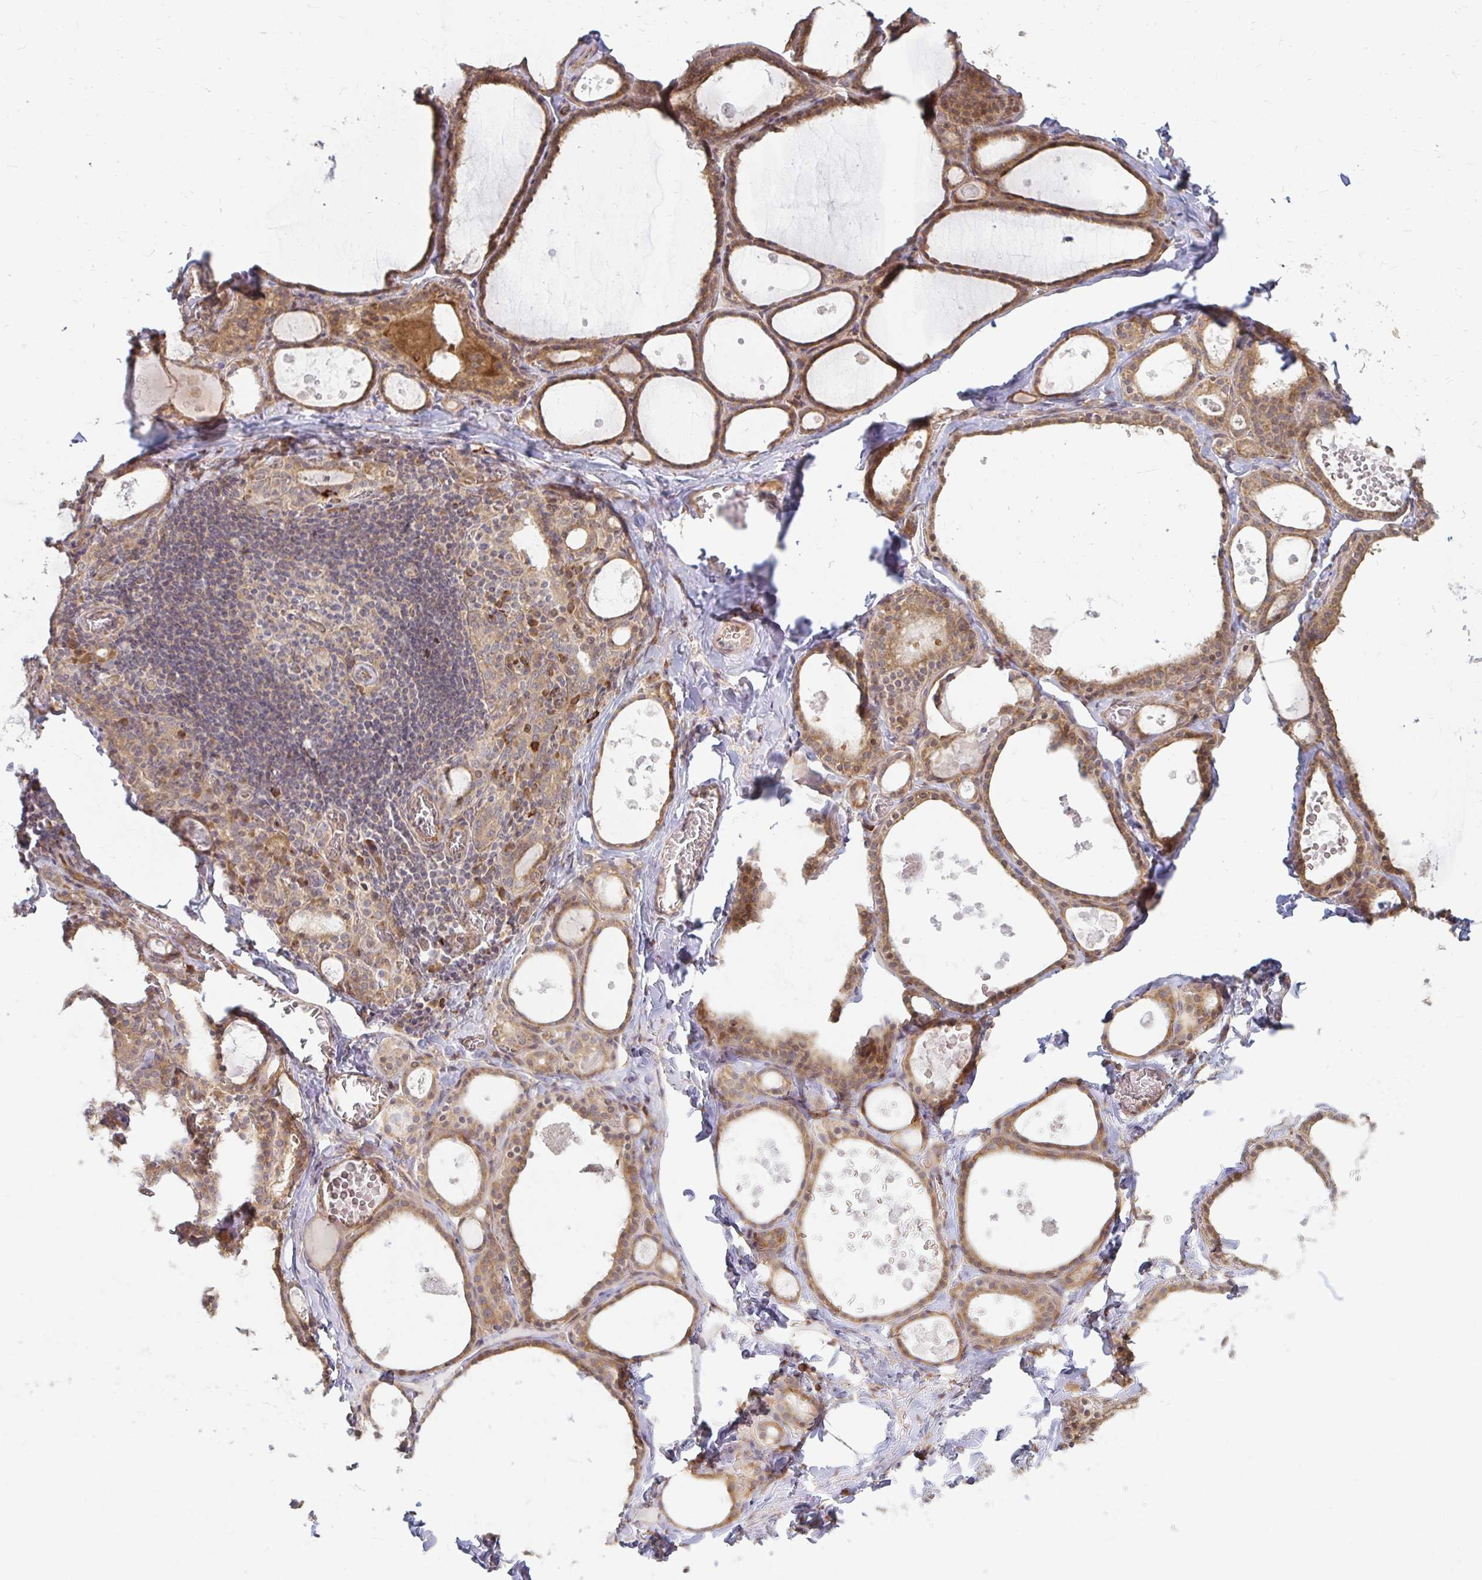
{"staining": {"intensity": "moderate", "quantity": ">75%", "location": "cytoplasmic/membranous"}, "tissue": "thyroid gland", "cell_type": "Glandular cells", "image_type": "normal", "snomed": [{"axis": "morphology", "description": "Normal tissue, NOS"}, {"axis": "topography", "description": "Thyroid gland"}], "caption": "High-power microscopy captured an immunohistochemistry (IHC) histopathology image of unremarkable thyroid gland, revealing moderate cytoplasmic/membranous expression in about >75% of glandular cells. (Brightfield microscopy of DAB IHC at high magnification).", "gene": "CAST", "patient": {"sex": "male", "age": 56}}